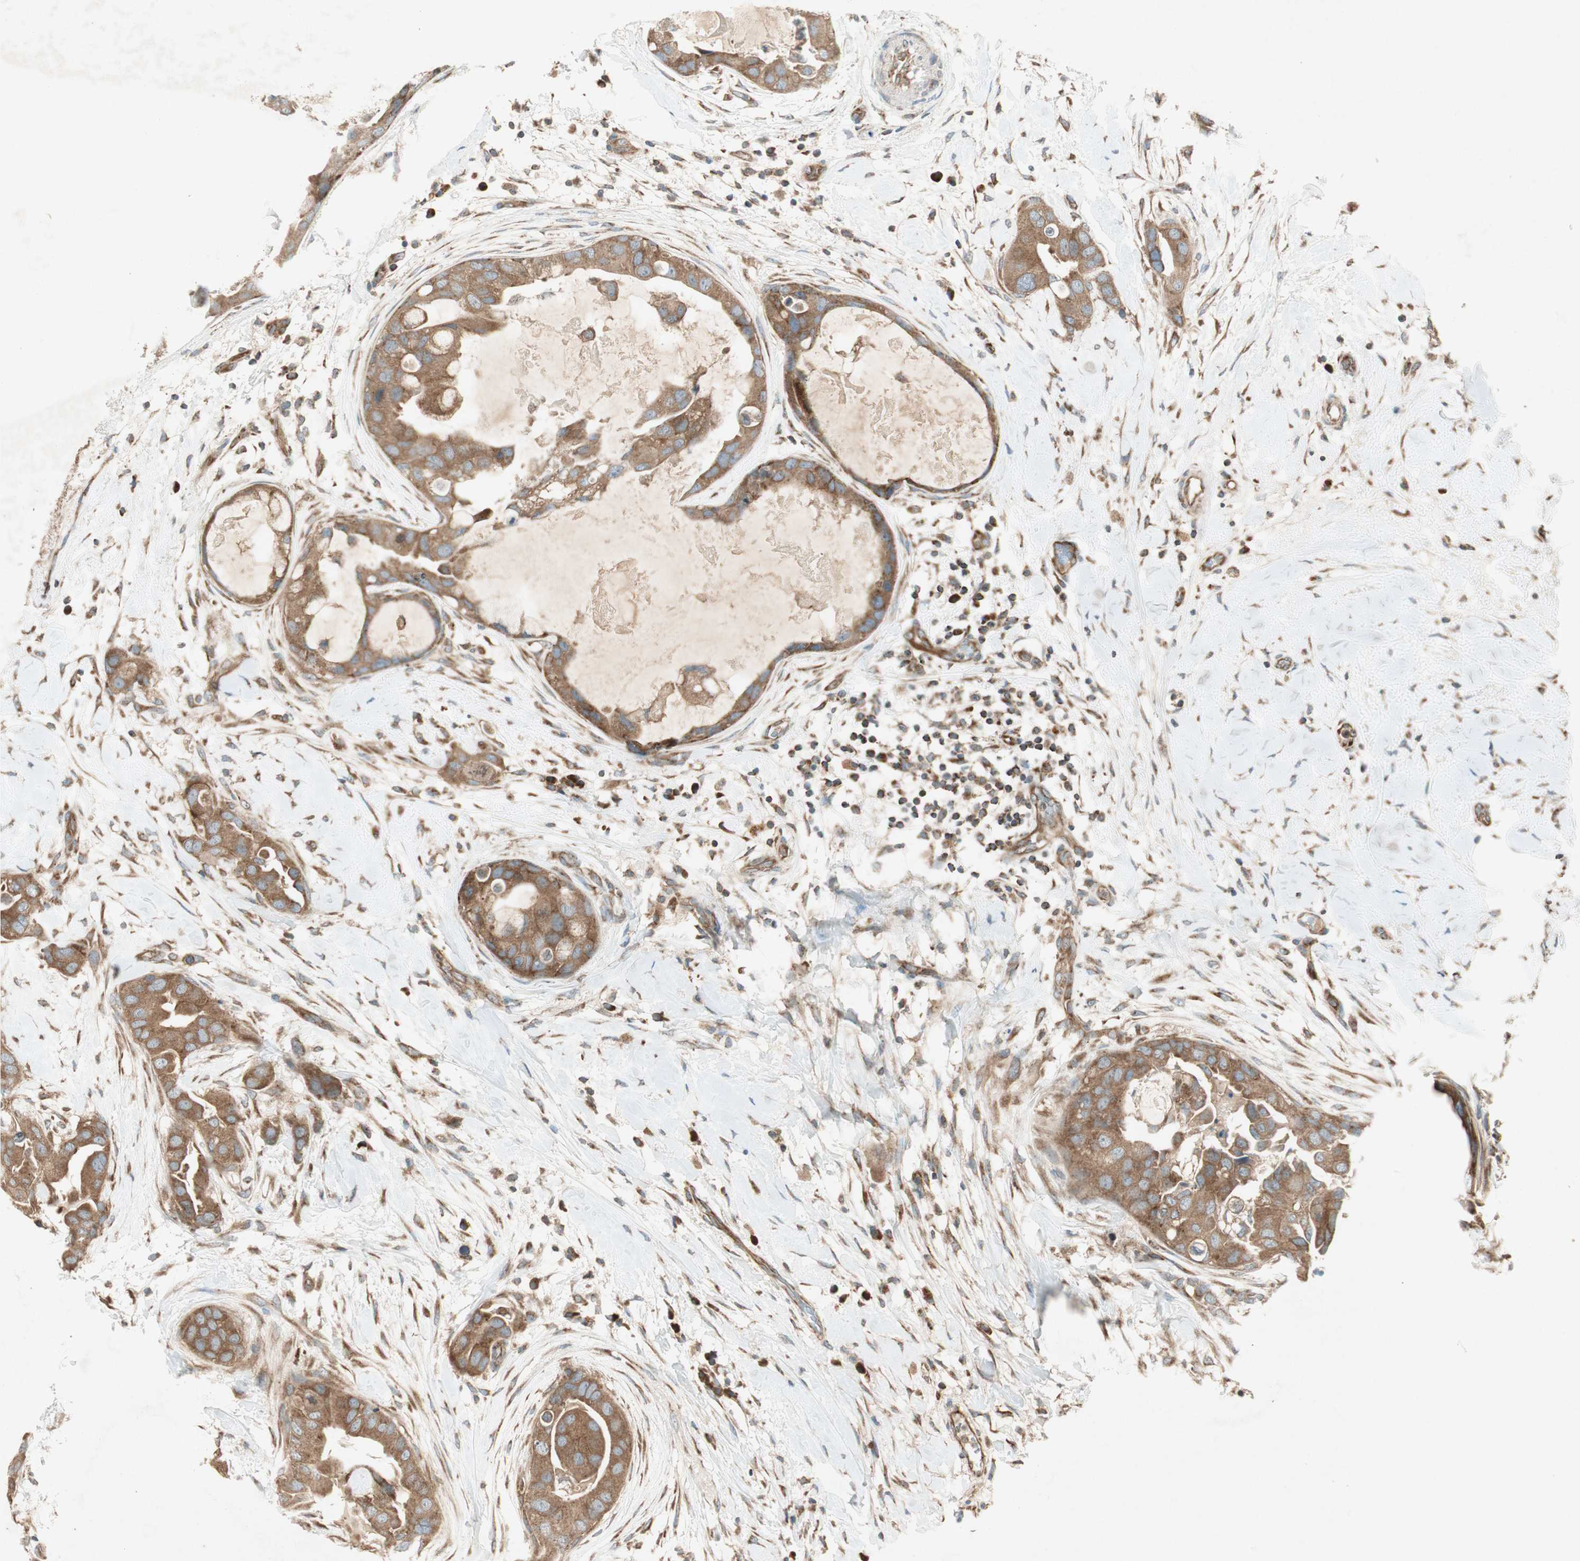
{"staining": {"intensity": "moderate", "quantity": ">75%", "location": "cytoplasmic/membranous"}, "tissue": "breast cancer", "cell_type": "Tumor cells", "image_type": "cancer", "snomed": [{"axis": "morphology", "description": "Duct carcinoma"}, {"axis": "topography", "description": "Breast"}], "caption": "This image exhibits immunohistochemistry staining of human intraductal carcinoma (breast), with medium moderate cytoplasmic/membranous expression in about >75% of tumor cells.", "gene": "CHADL", "patient": {"sex": "female", "age": 40}}